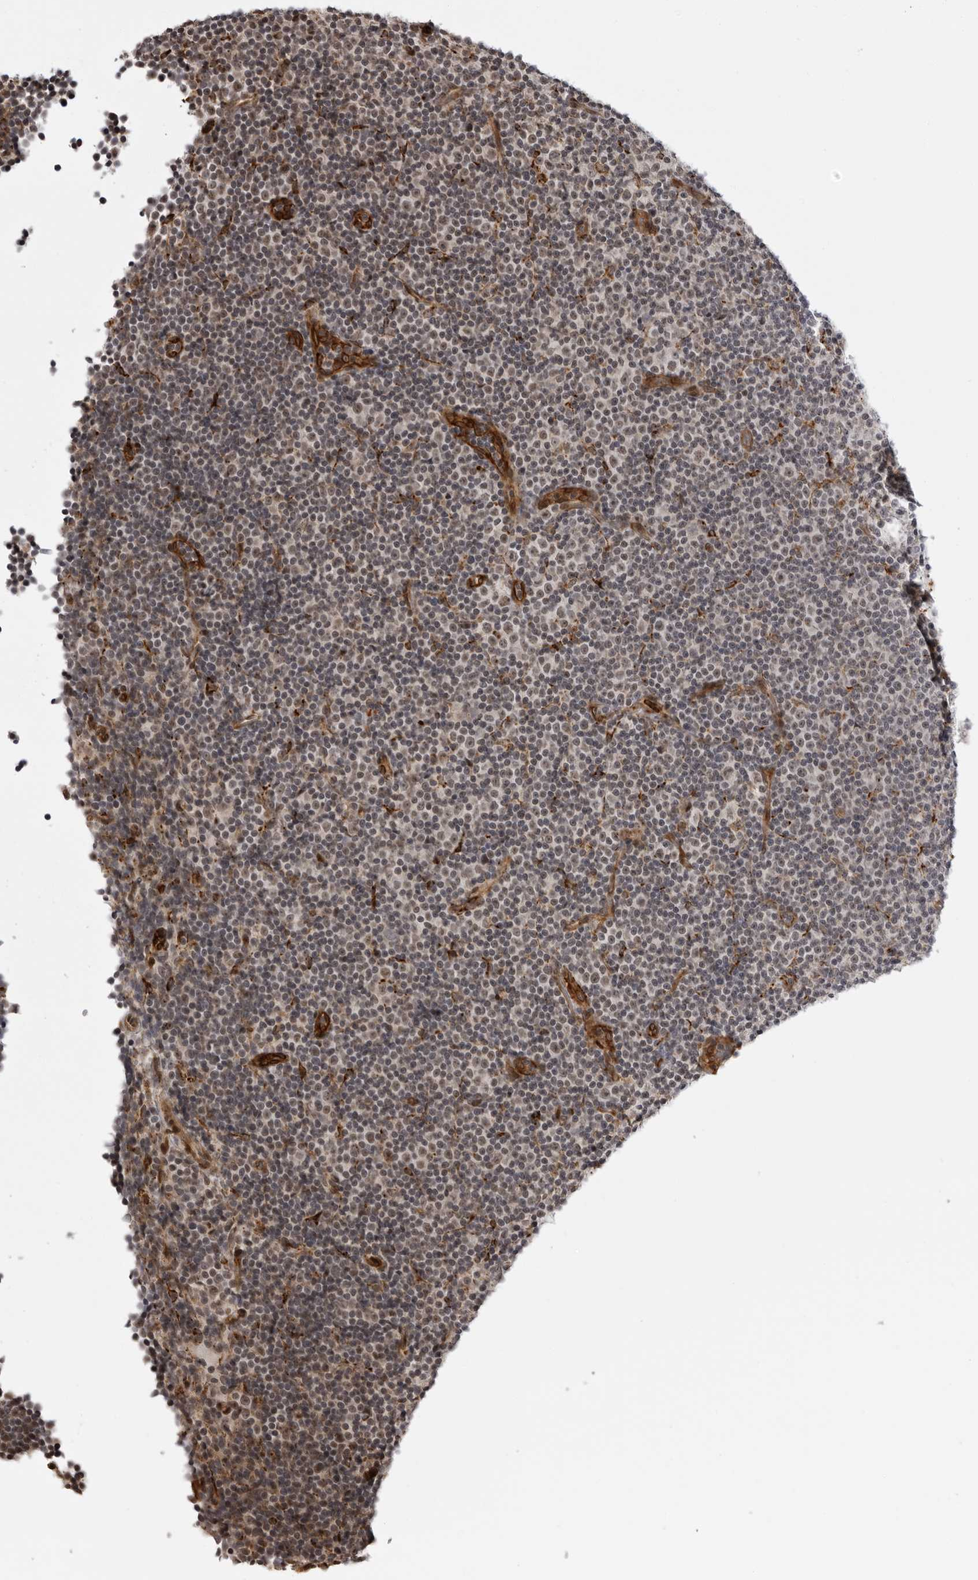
{"staining": {"intensity": "negative", "quantity": "none", "location": "none"}, "tissue": "lymphoma", "cell_type": "Tumor cells", "image_type": "cancer", "snomed": [{"axis": "morphology", "description": "Malignant lymphoma, non-Hodgkin's type, Low grade"}, {"axis": "topography", "description": "Lymph node"}], "caption": "The histopathology image shows no significant positivity in tumor cells of lymphoma.", "gene": "DNAH14", "patient": {"sex": "female", "age": 67}}